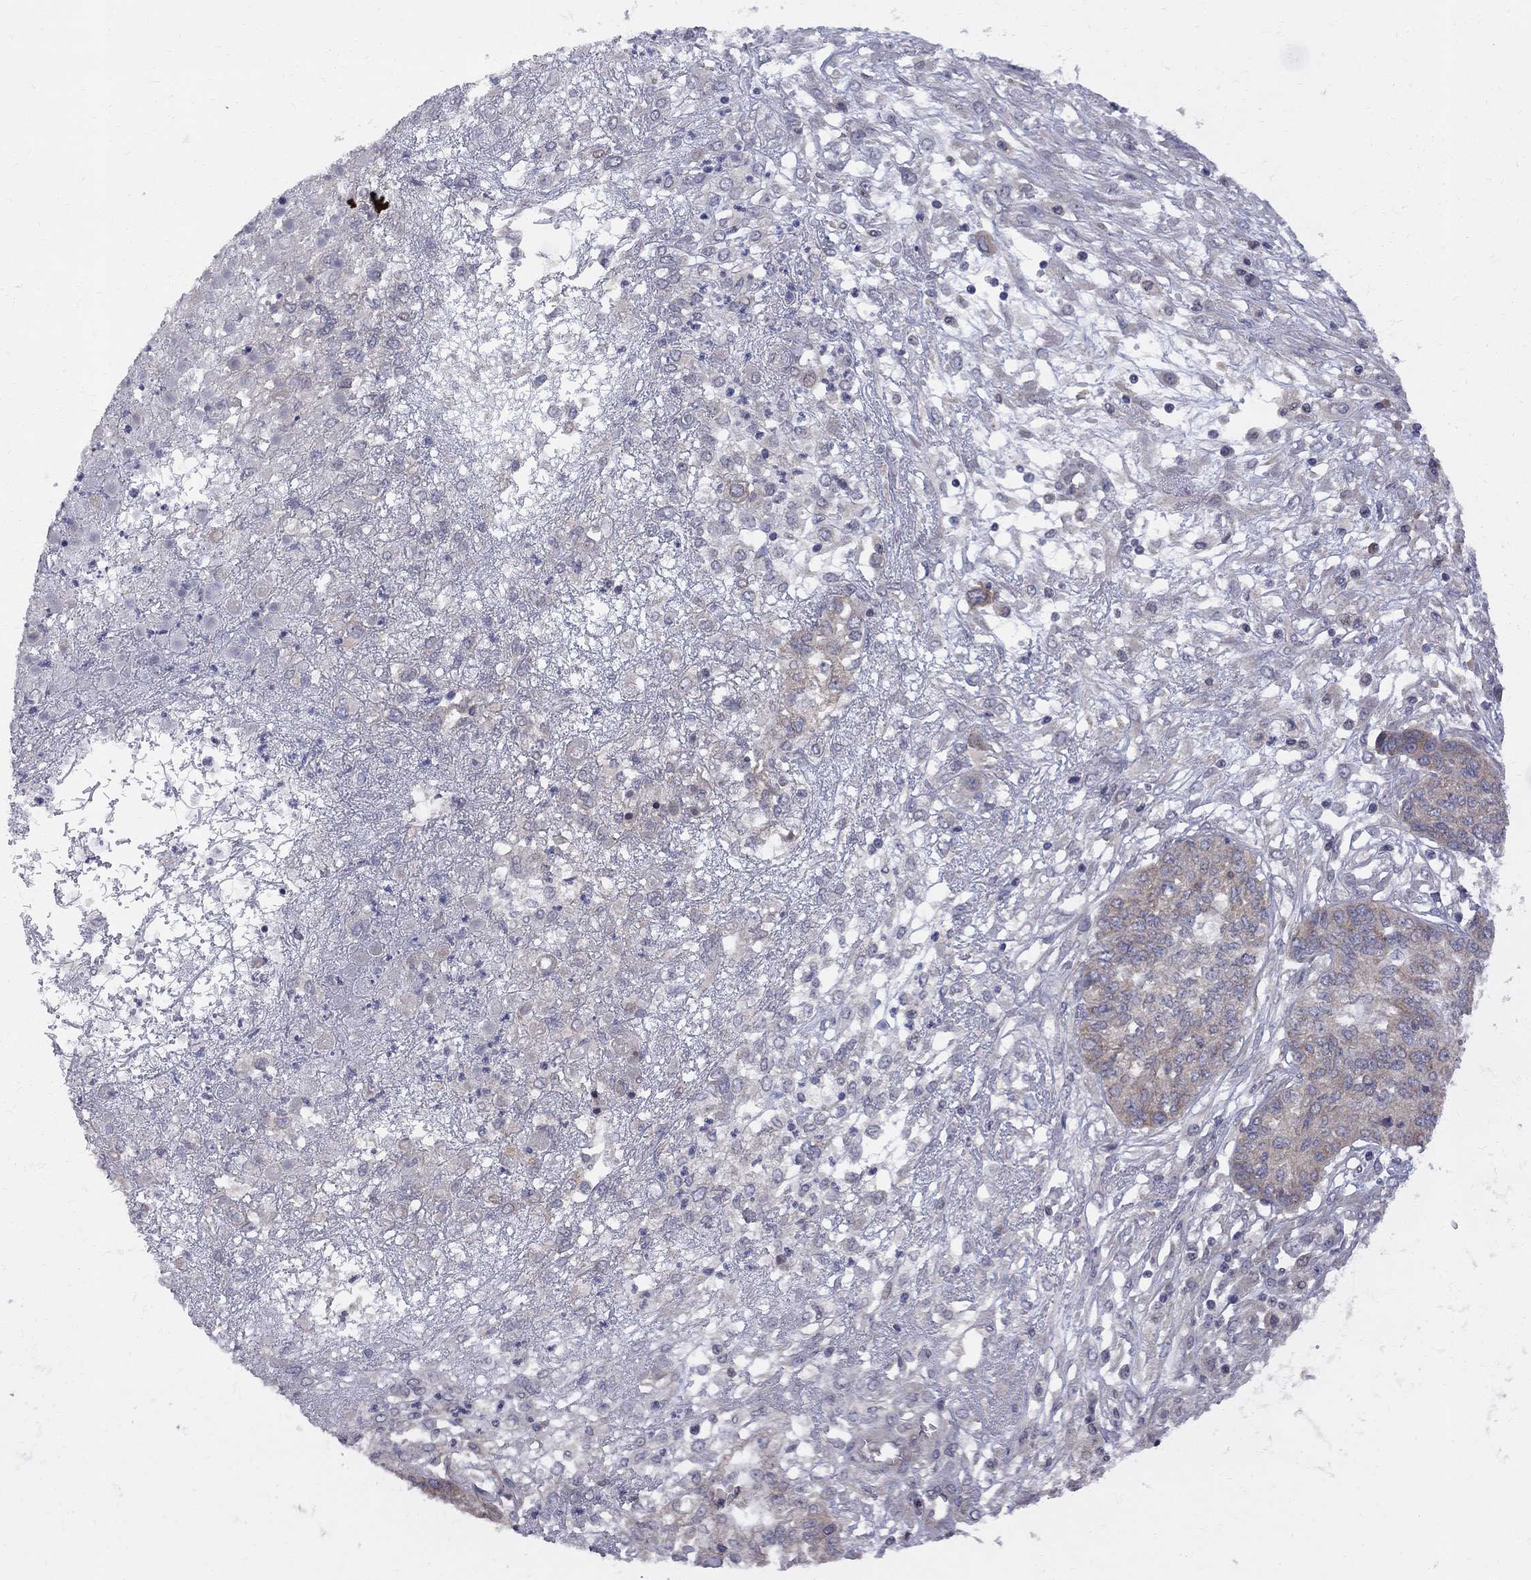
{"staining": {"intensity": "weak", "quantity": ">75%", "location": "cytoplasmic/membranous"}, "tissue": "ovarian cancer", "cell_type": "Tumor cells", "image_type": "cancer", "snomed": [{"axis": "morphology", "description": "Cystadenocarcinoma, serous, NOS"}, {"axis": "topography", "description": "Ovary"}], "caption": "DAB immunohistochemical staining of ovarian cancer reveals weak cytoplasmic/membranous protein expression in about >75% of tumor cells. Using DAB (brown) and hematoxylin (blue) stains, captured at high magnification using brightfield microscopy.", "gene": "CNOT11", "patient": {"sex": "female", "age": 67}}